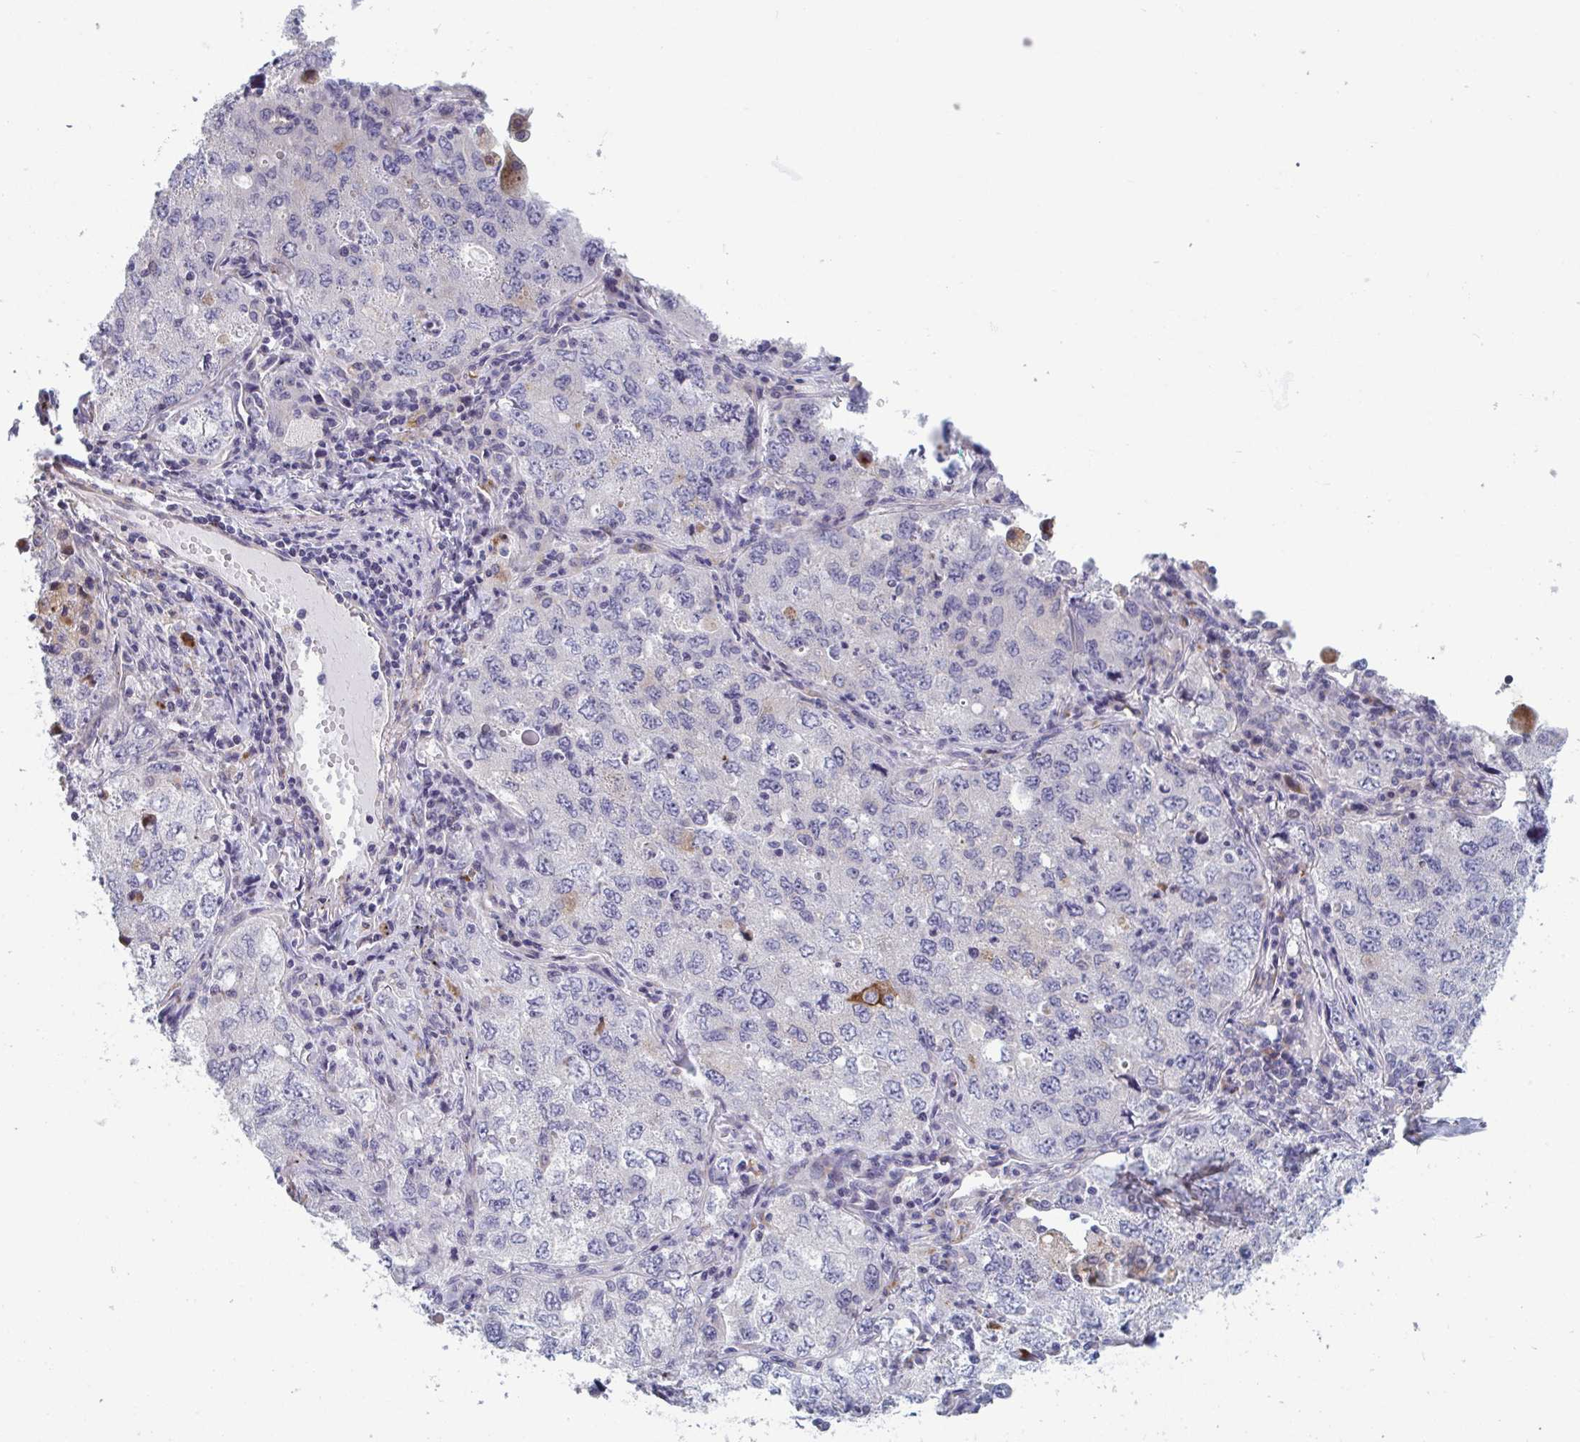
{"staining": {"intensity": "negative", "quantity": "none", "location": "none"}, "tissue": "lung cancer", "cell_type": "Tumor cells", "image_type": "cancer", "snomed": [{"axis": "morphology", "description": "Adenocarcinoma, NOS"}, {"axis": "topography", "description": "Lung"}], "caption": "This image is of lung adenocarcinoma stained with IHC to label a protein in brown with the nuclei are counter-stained blue. There is no positivity in tumor cells.", "gene": "TNFSF10", "patient": {"sex": "female", "age": 57}}